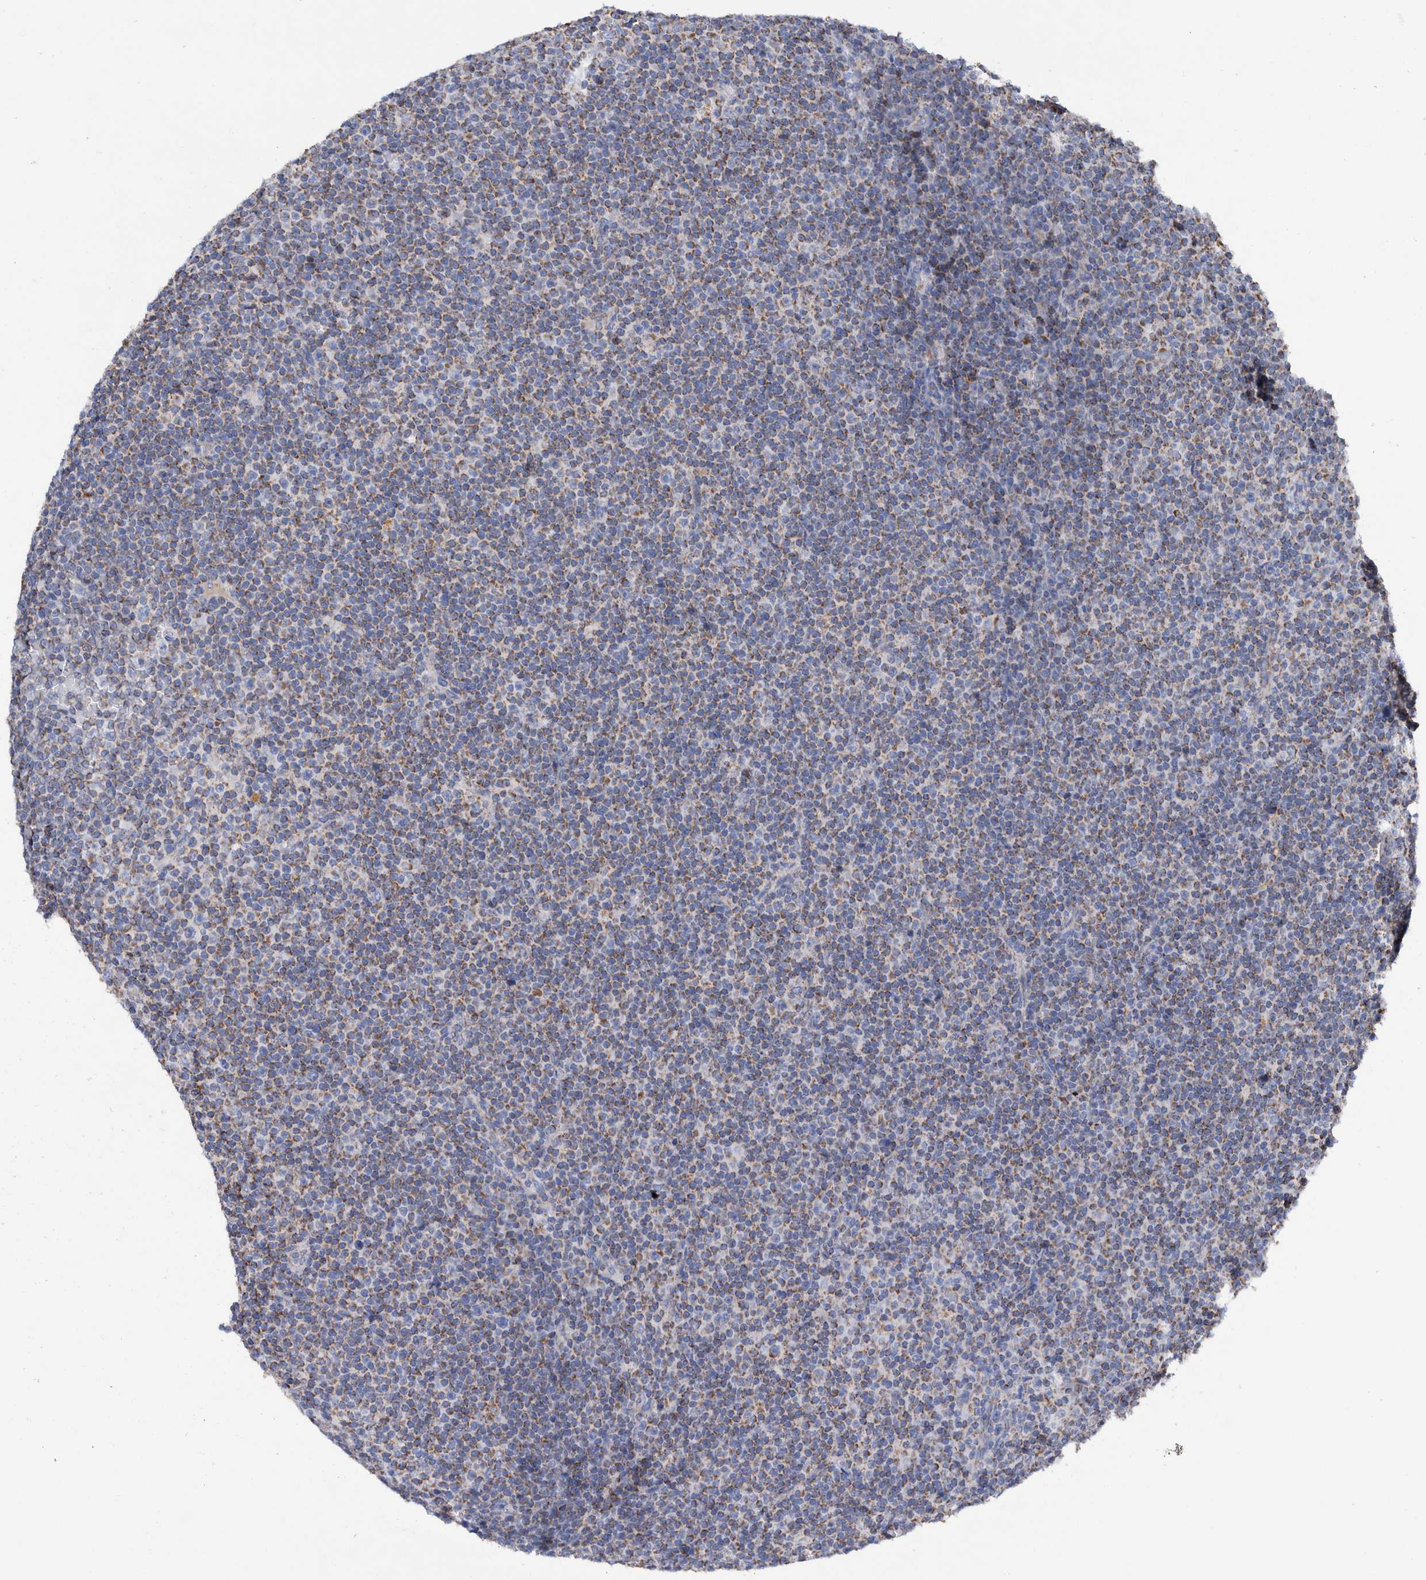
{"staining": {"intensity": "moderate", "quantity": ">75%", "location": "cytoplasmic/membranous"}, "tissue": "lymphoma", "cell_type": "Tumor cells", "image_type": "cancer", "snomed": [{"axis": "morphology", "description": "Malignant lymphoma, non-Hodgkin's type, Low grade"}, {"axis": "topography", "description": "Lymph node"}], "caption": "Protein staining of lymphoma tissue demonstrates moderate cytoplasmic/membranous positivity in approximately >75% of tumor cells.", "gene": "DECR1", "patient": {"sex": "female", "age": 67}}